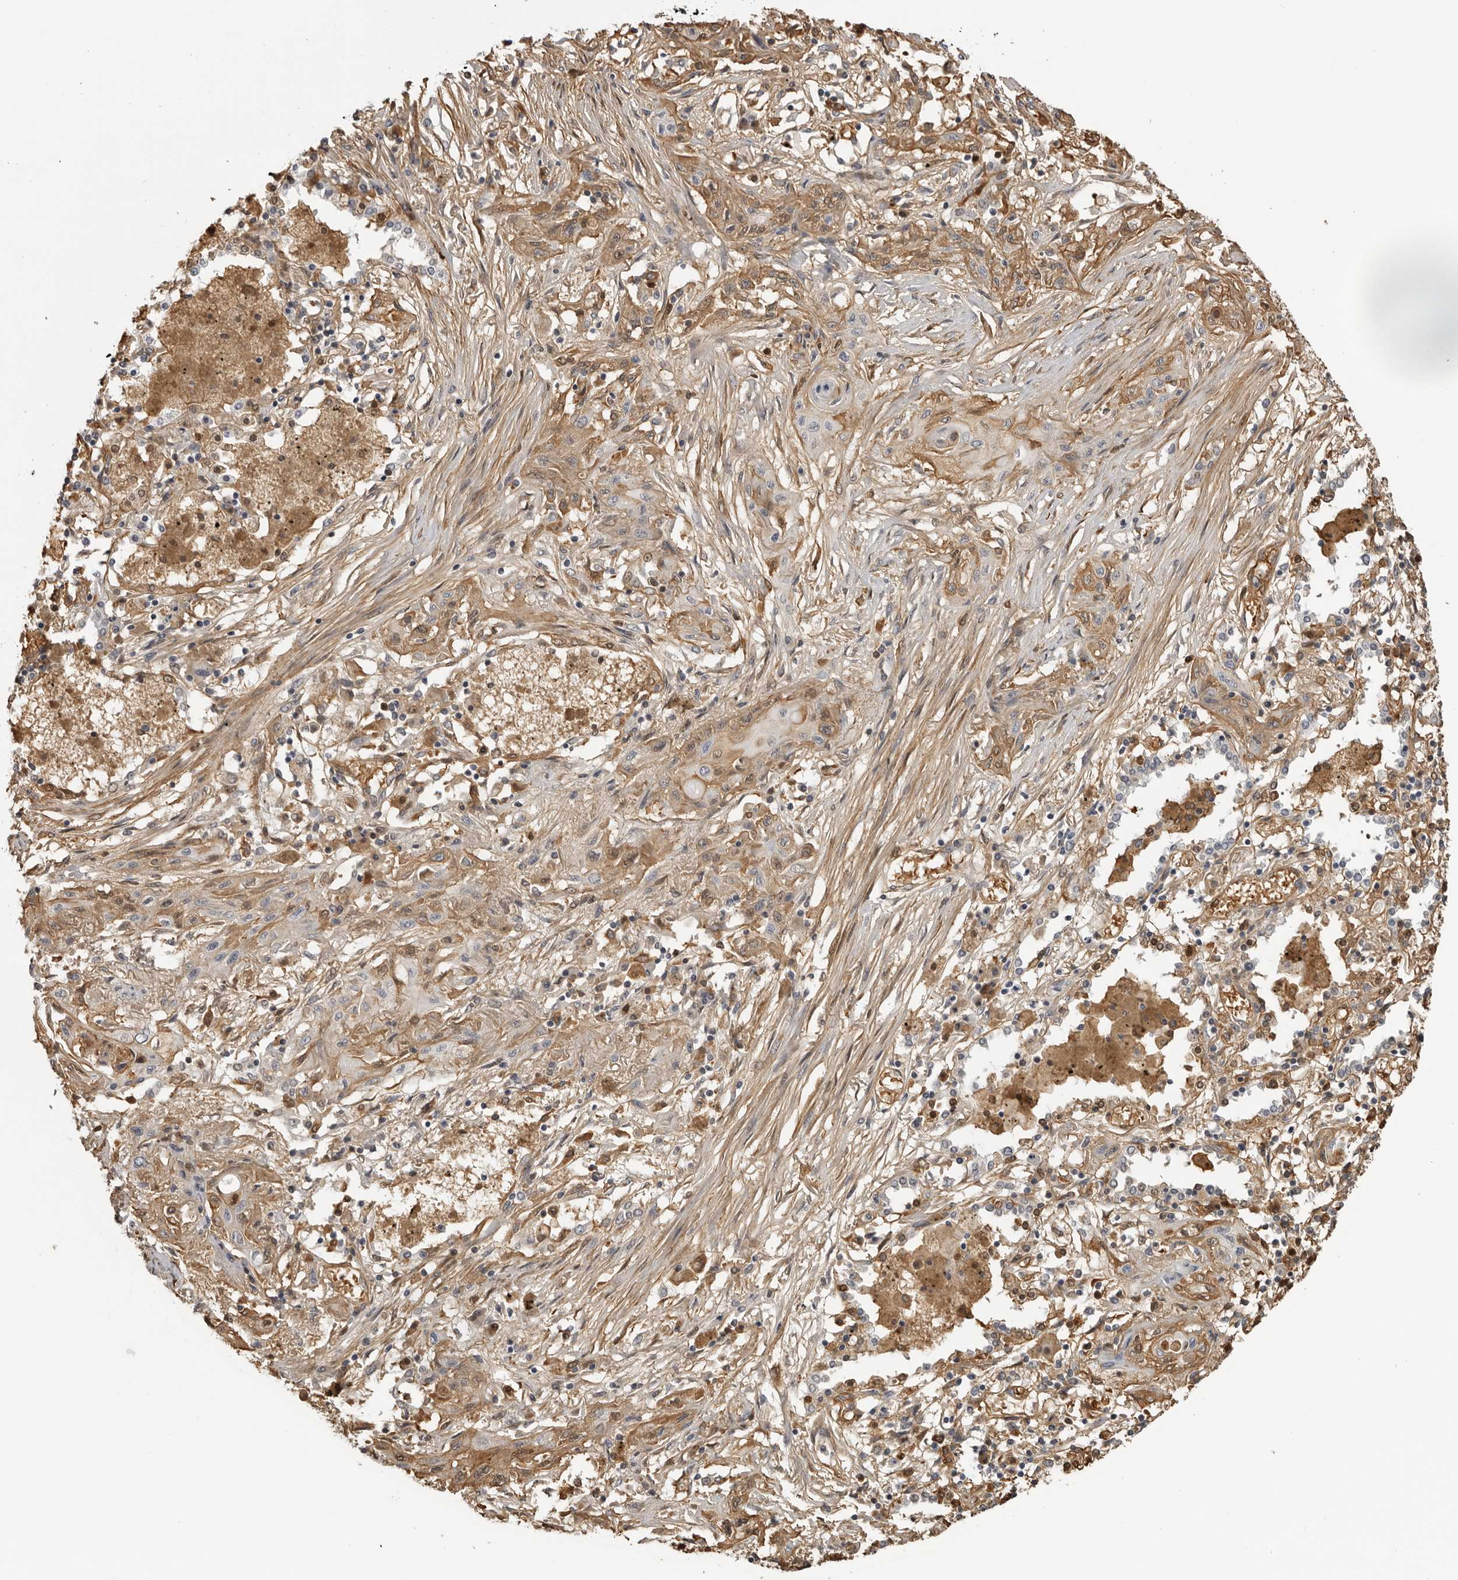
{"staining": {"intensity": "weak", "quantity": "25%-75%", "location": "cytoplasmic/membranous"}, "tissue": "lung cancer", "cell_type": "Tumor cells", "image_type": "cancer", "snomed": [{"axis": "morphology", "description": "Squamous cell carcinoma, NOS"}, {"axis": "topography", "description": "Lung"}], "caption": "Human lung cancer stained for a protein (brown) shows weak cytoplasmic/membranous positive expression in approximately 25%-75% of tumor cells.", "gene": "PLEKHF2", "patient": {"sex": "female", "age": 47}}